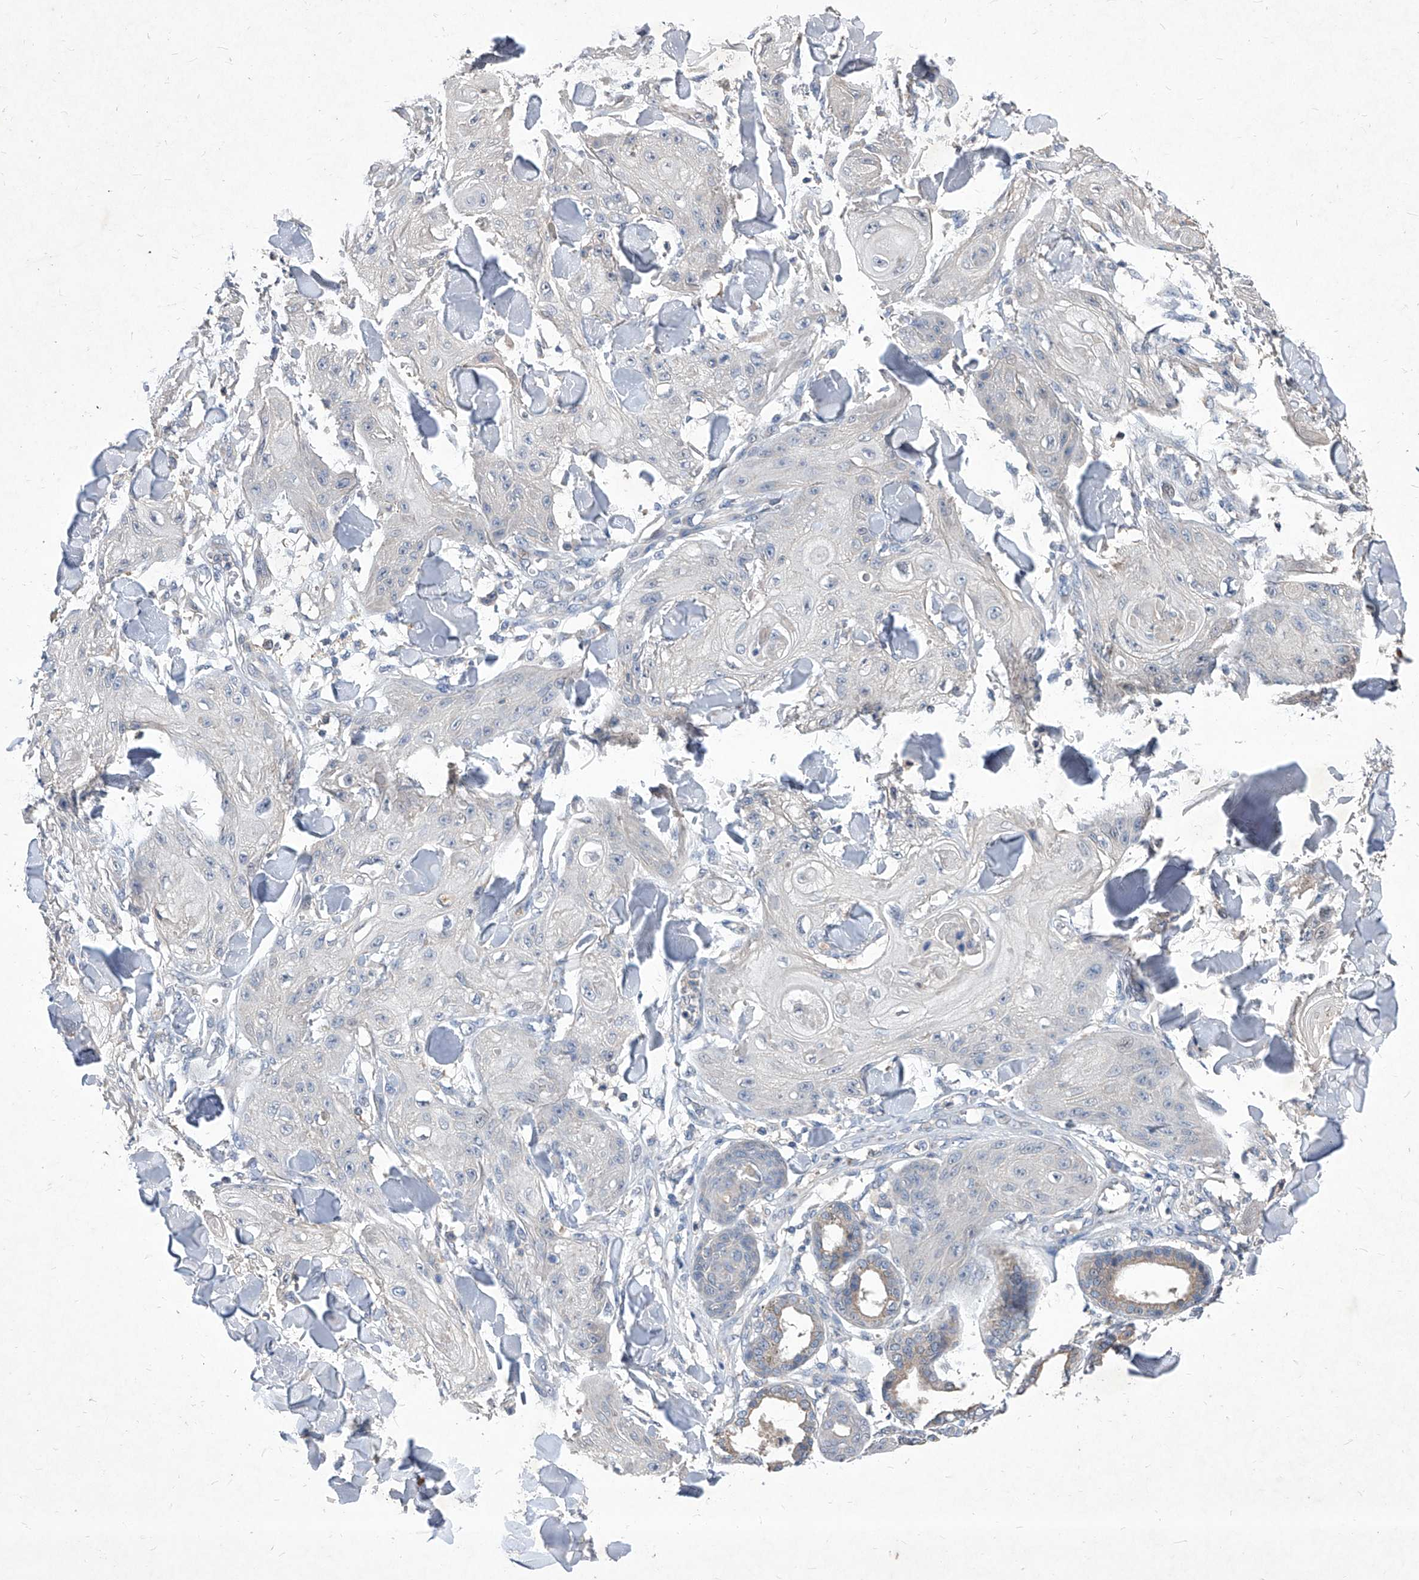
{"staining": {"intensity": "negative", "quantity": "none", "location": "none"}, "tissue": "skin cancer", "cell_type": "Tumor cells", "image_type": "cancer", "snomed": [{"axis": "morphology", "description": "Squamous cell carcinoma, NOS"}, {"axis": "topography", "description": "Skin"}], "caption": "A photomicrograph of human skin cancer (squamous cell carcinoma) is negative for staining in tumor cells. Nuclei are stained in blue.", "gene": "SYNGR1", "patient": {"sex": "male", "age": 74}}